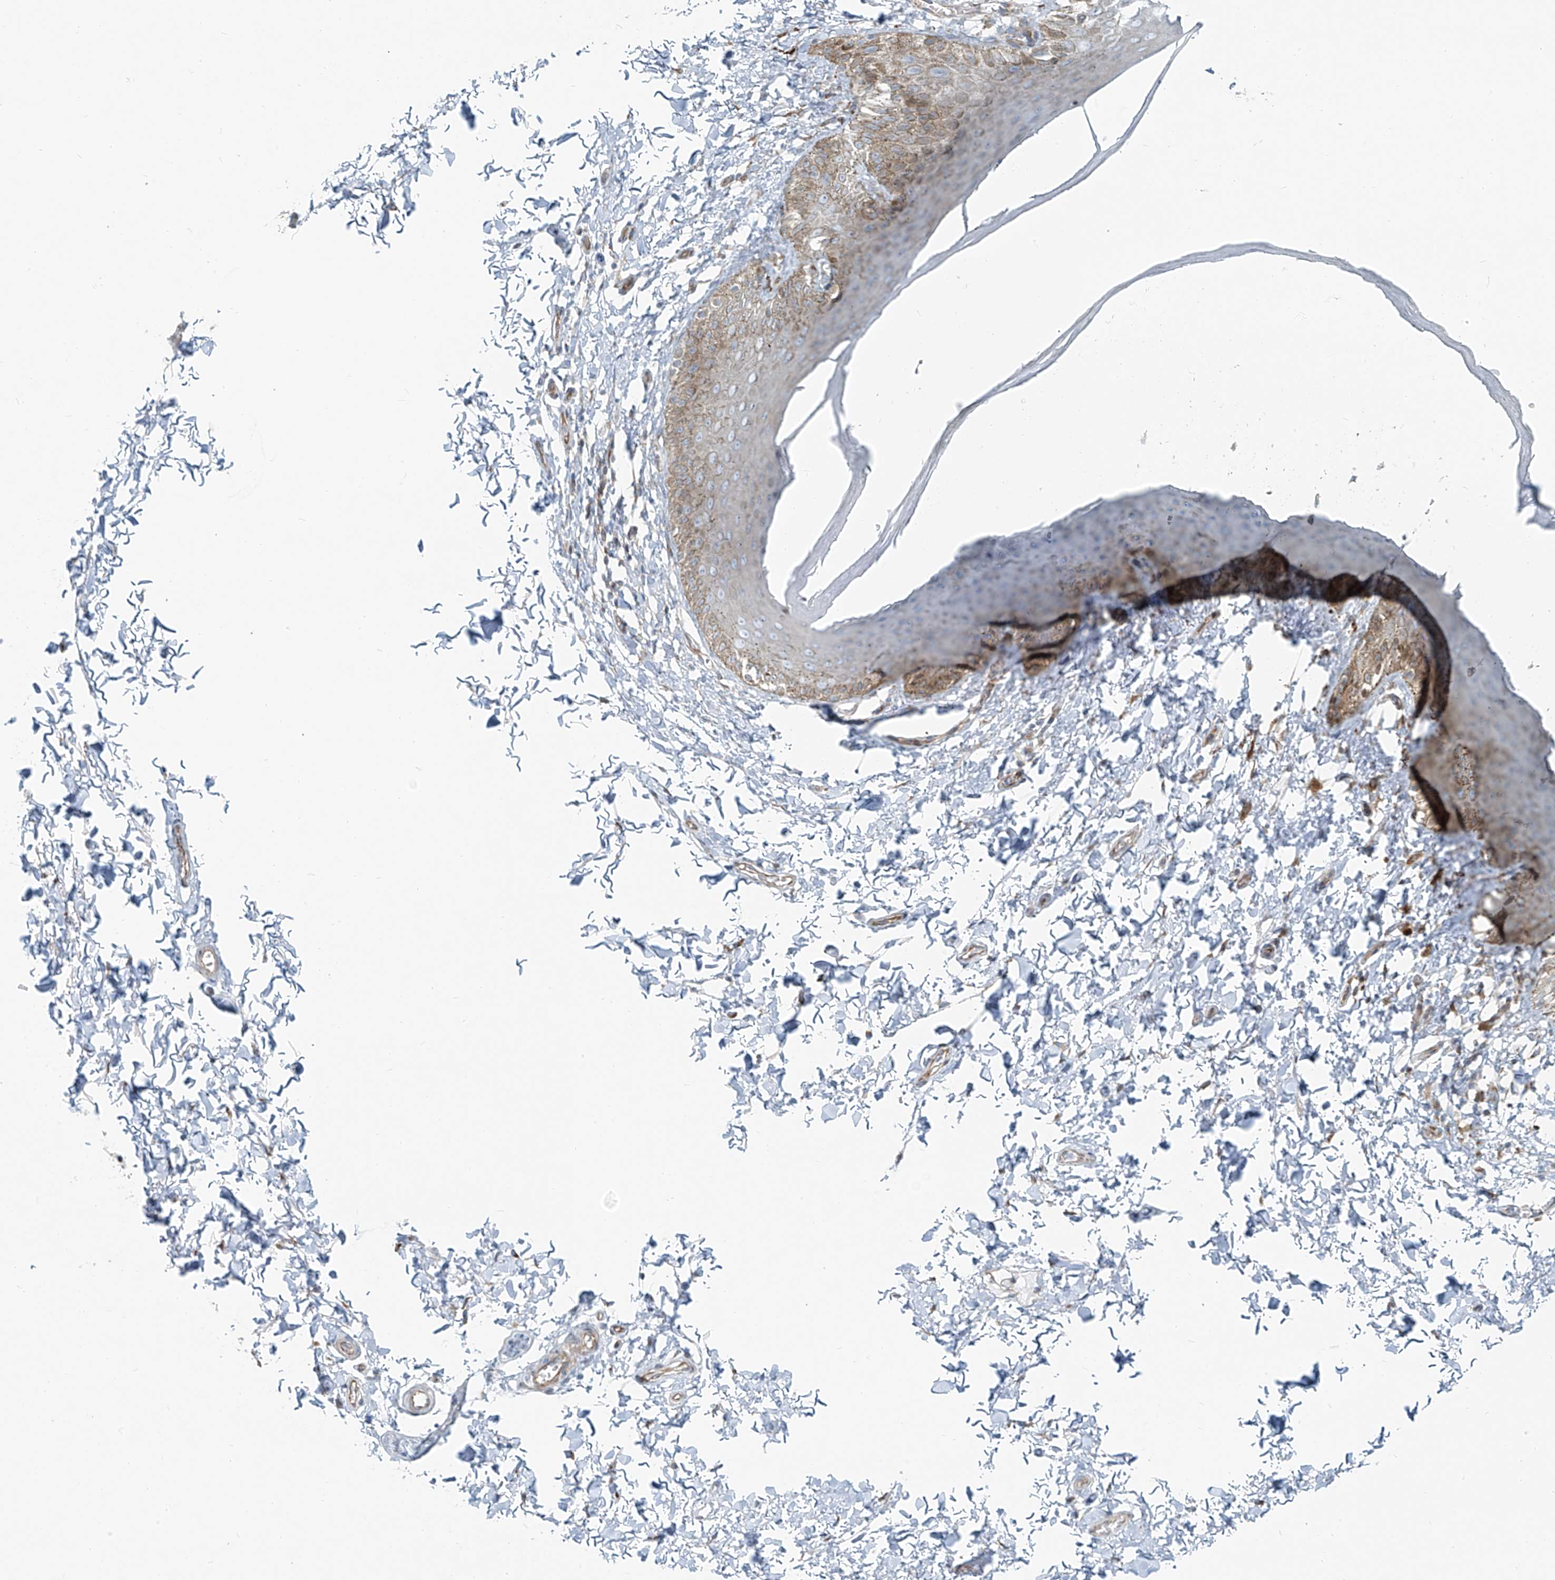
{"staining": {"intensity": "weak", "quantity": "<25%", "location": "cytoplasmic/membranous"}, "tissue": "skin", "cell_type": "Epidermal cells", "image_type": "normal", "snomed": [{"axis": "morphology", "description": "Normal tissue, NOS"}, {"axis": "topography", "description": "Anal"}], "caption": "High power microscopy photomicrograph of an immunohistochemistry (IHC) micrograph of benign skin, revealing no significant expression in epidermal cells.", "gene": "HIC2", "patient": {"sex": "male", "age": 44}}